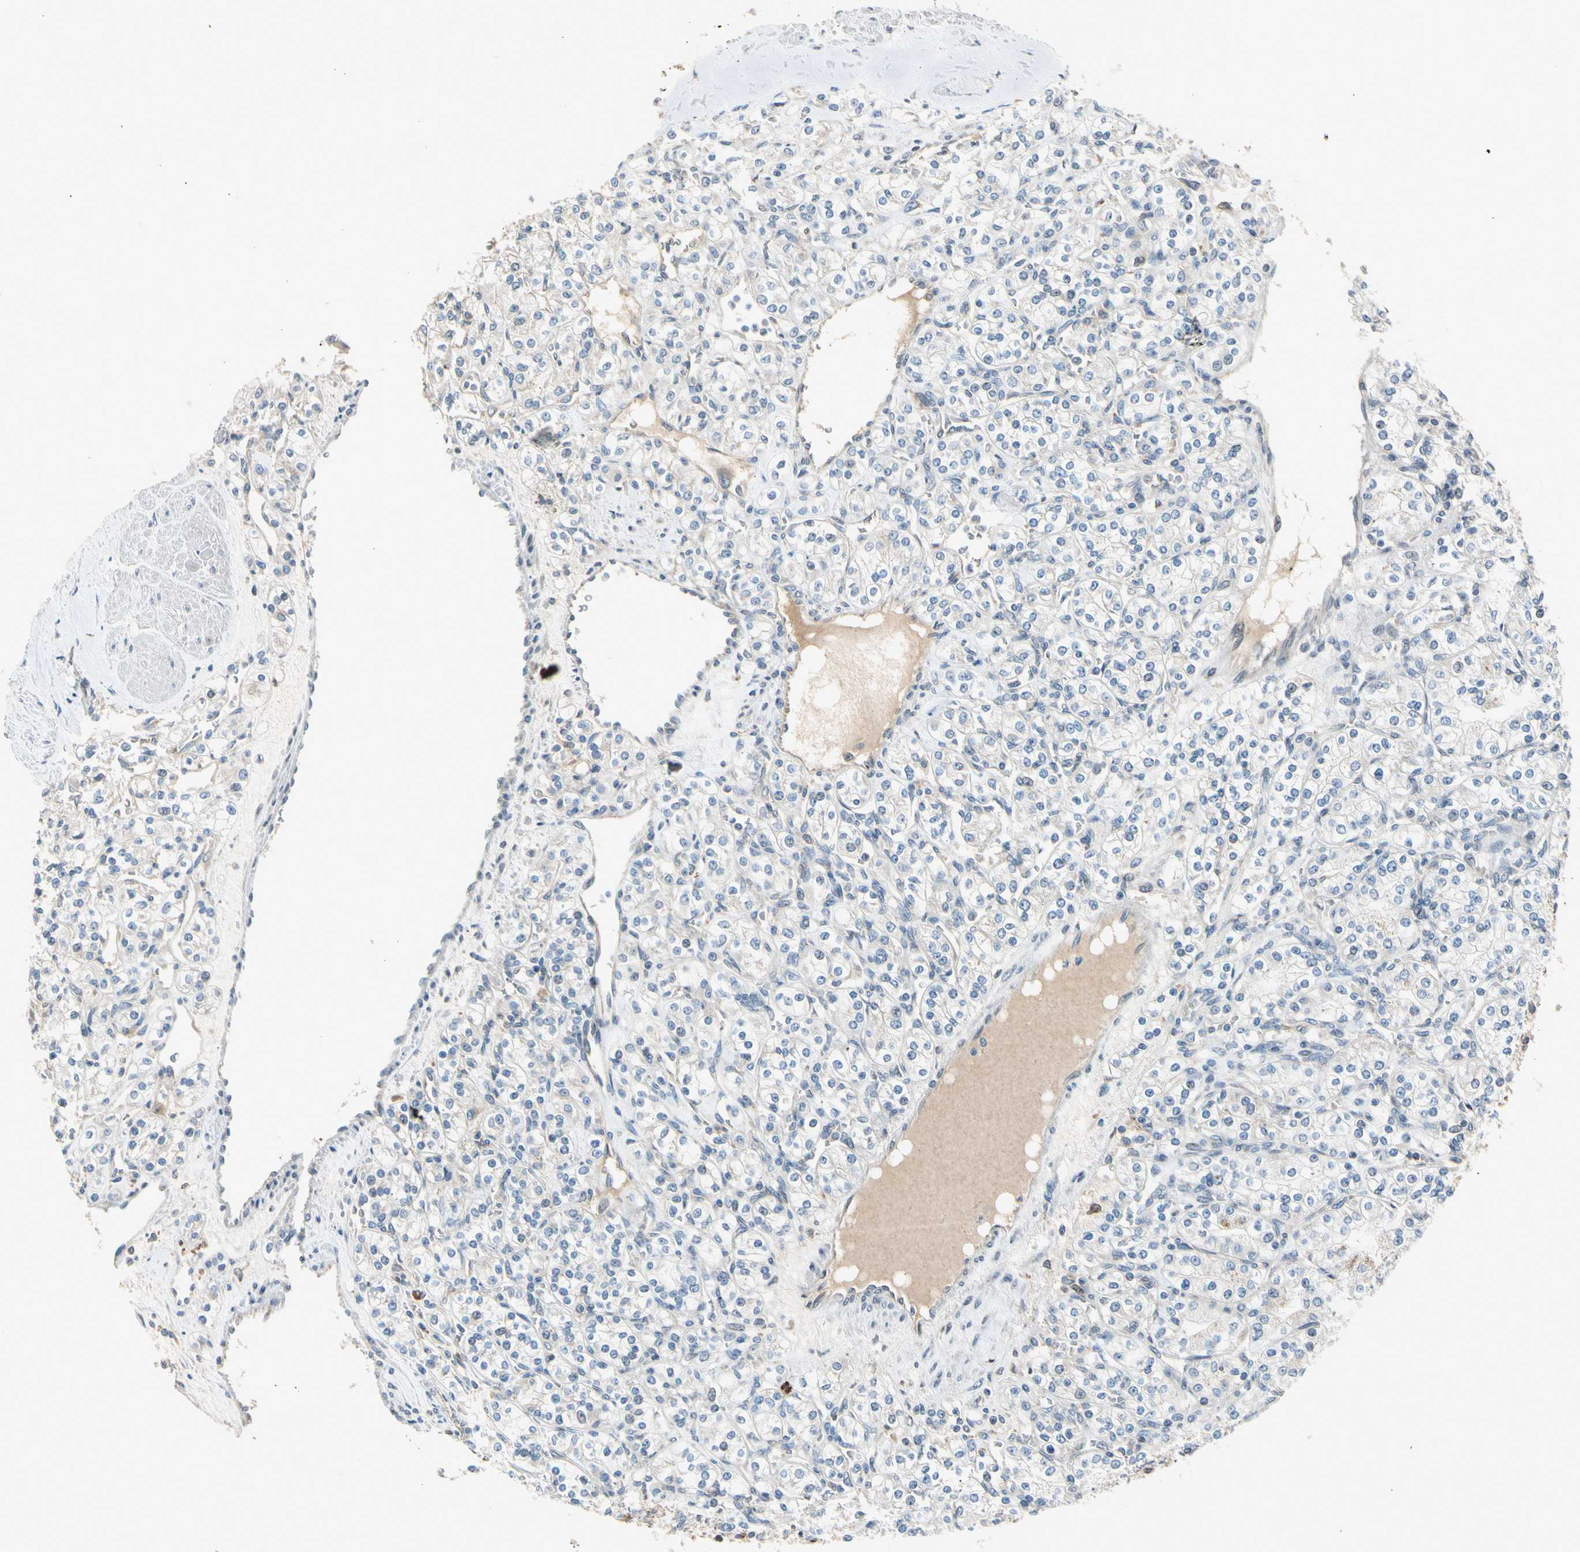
{"staining": {"intensity": "negative", "quantity": "none", "location": "none"}, "tissue": "renal cancer", "cell_type": "Tumor cells", "image_type": "cancer", "snomed": [{"axis": "morphology", "description": "Adenocarcinoma, NOS"}, {"axis": "topography", "description": "Kidney"}], "caption": "An immunohistochemistry photomicrograph of renal cancer is shown. There is no staining in tumor cells of renal cancer. (Brightfield microscopy of DAB immunohistochemistry (IHC) at high magnification).", "gene": "NPHP3", "patient": {"sex": "male", "age": 77}}